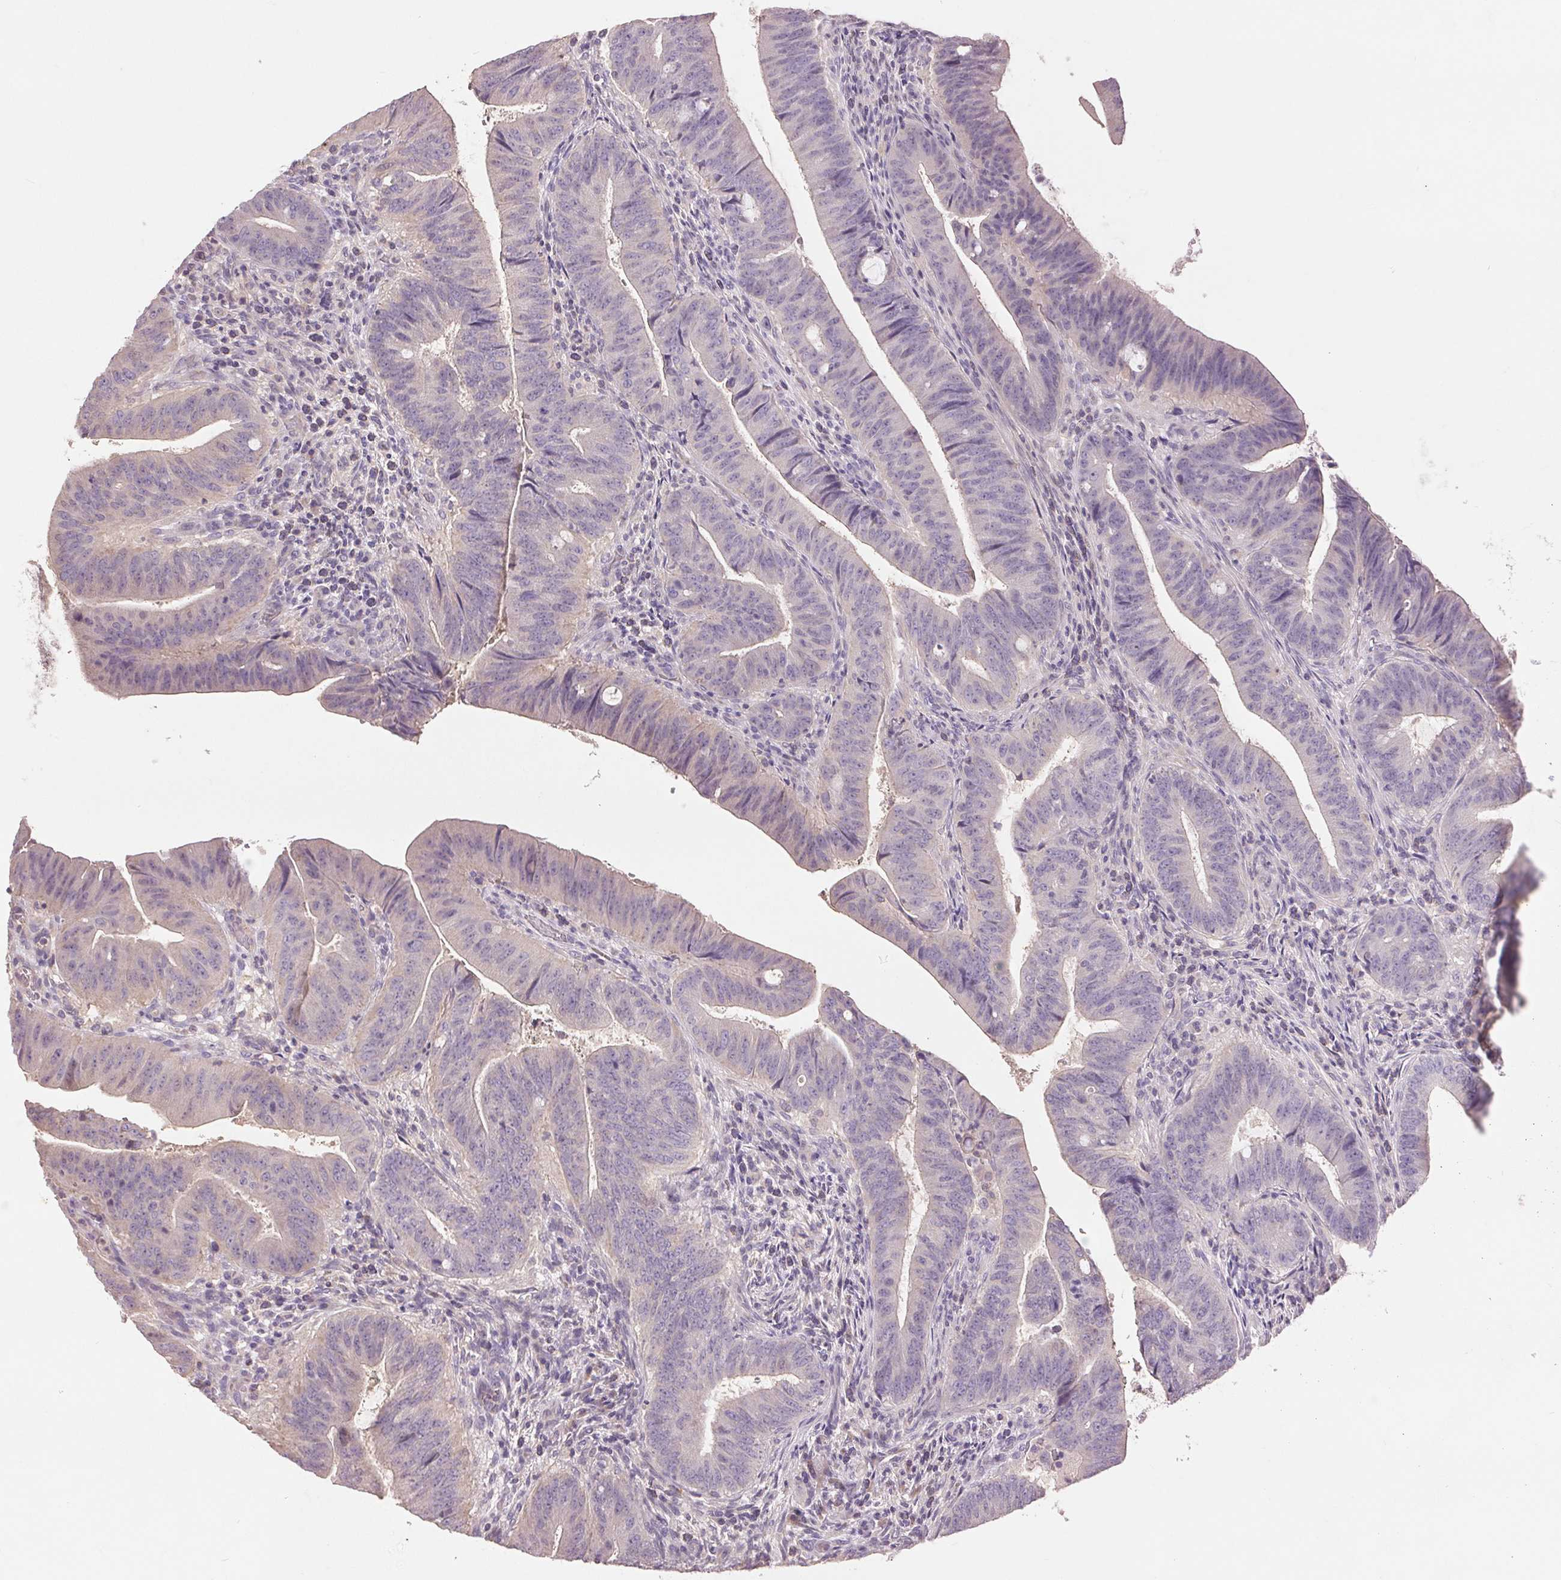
{"staining": {"intensity": "negative", "quantity": "none", "location": "none"}, "tissue": "colorectal cancer", "cell_type": "Tumor cells", "image_type": "cancer", "snomed": [{"axis": "morphology", "description": "Adenocarcinoma, NOS"}, {"axis": "topography", "description": "Colon"}], "caption": "A histopathology image of colorectal cancer (adenocarcinoma) stained for a protein shows no brown staining in tumor cells. (Brightfield microscopy of DAB (3,3'-diaminobenzidine) IHC at high magnification).", "gene": "FXYD4", "patient": {"sex": "female", "age": 43}}